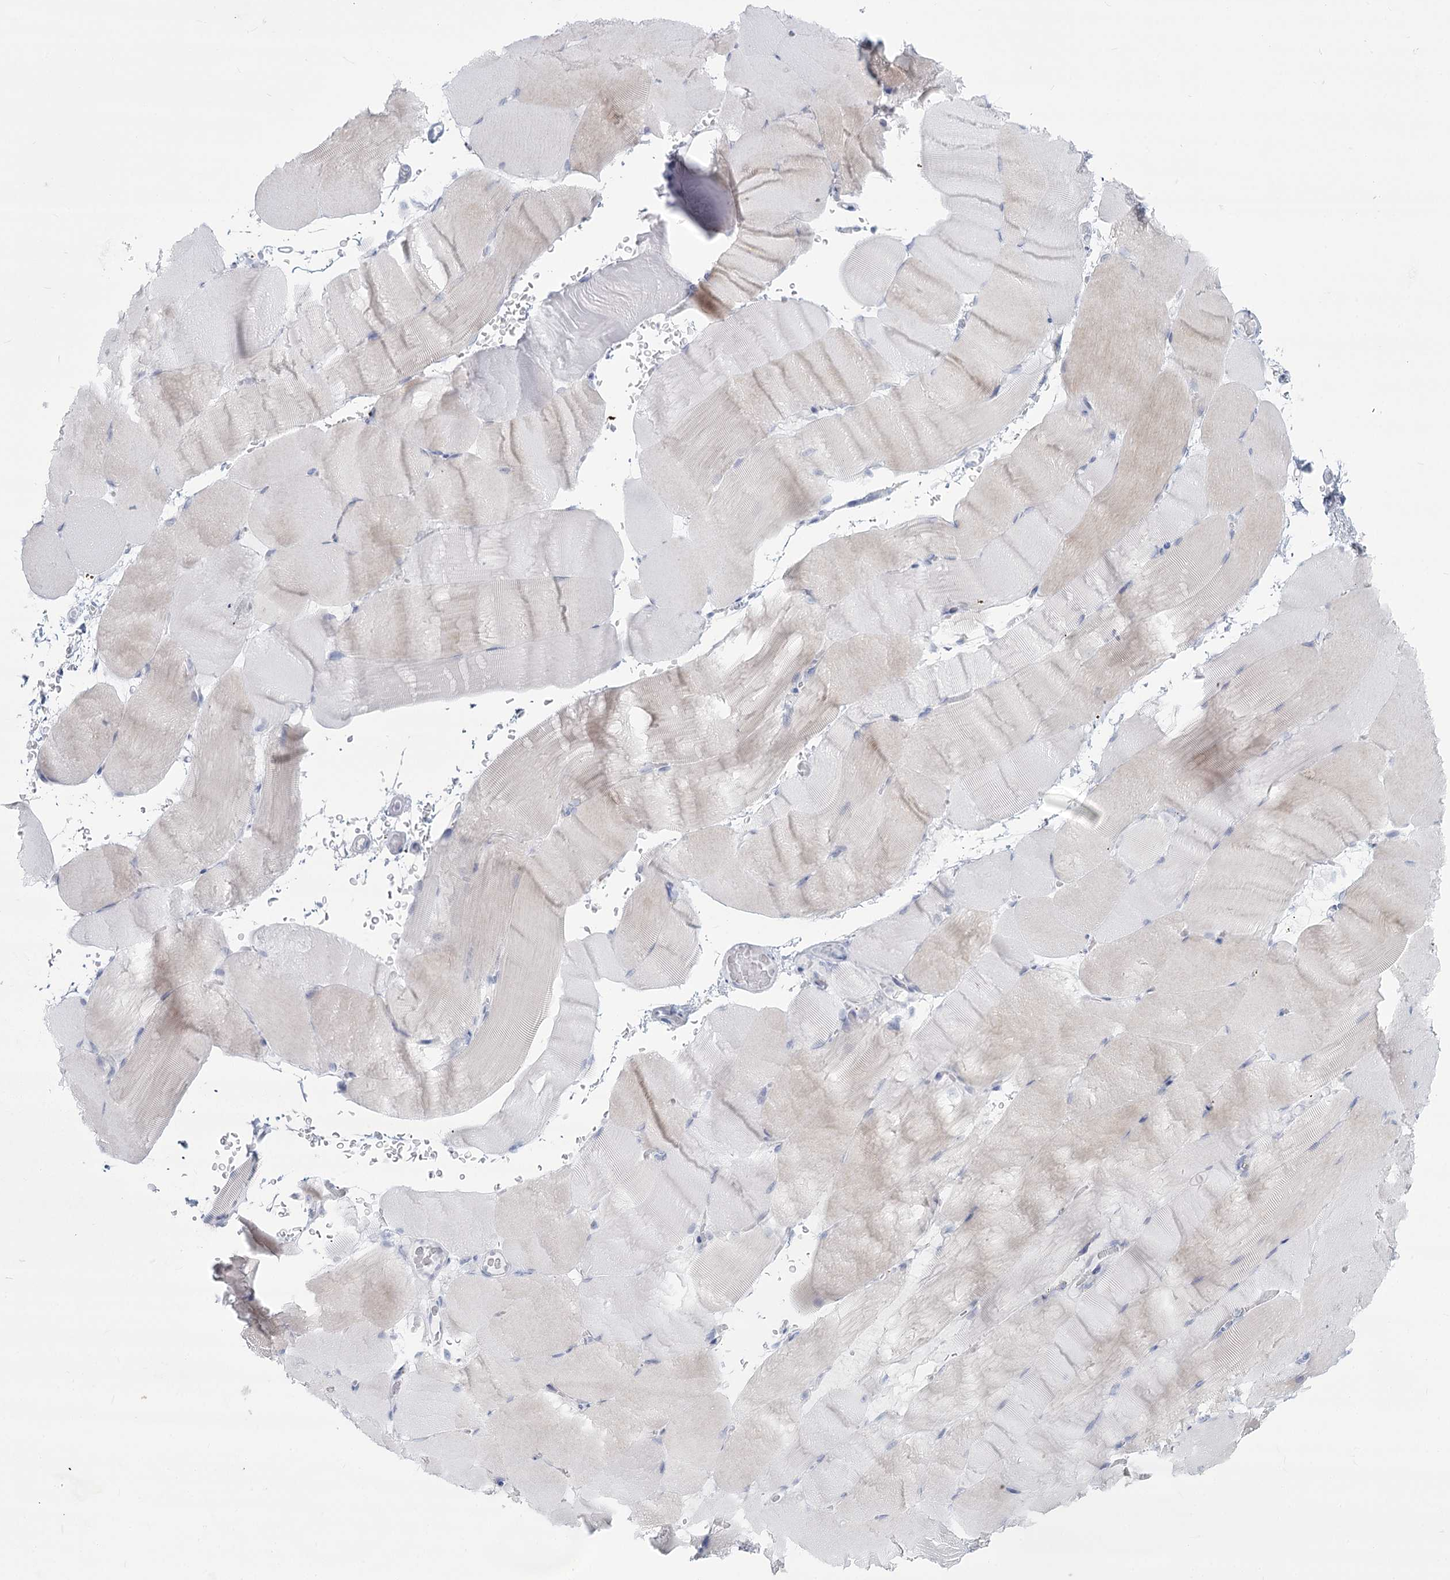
{"staining": {"intensity": "weak", "quantity": "<25%", "location": "cytoplasmic/membranous"}, "tissue": "skeletal muscle", "cell_type": "Myocytes", "image_type": "normal", "snomed": [{"axis": "morphology", "description": "Normal tissue, NOS"}, {"axis": "topography", "description": "Skeletal muscle"}, {"axis": "topography", "description": "Parathyroid gland"}], "caption": "Benign skeletal muscle was stained to show a protein in brown. There is no significant positivity in myocytes. The staining is performed using DAB brown chromogen with nuclei counter-stained in using hematoxylin.", "gene": "SLC6A19", "patient": {"sex": "female", "age": 37}}